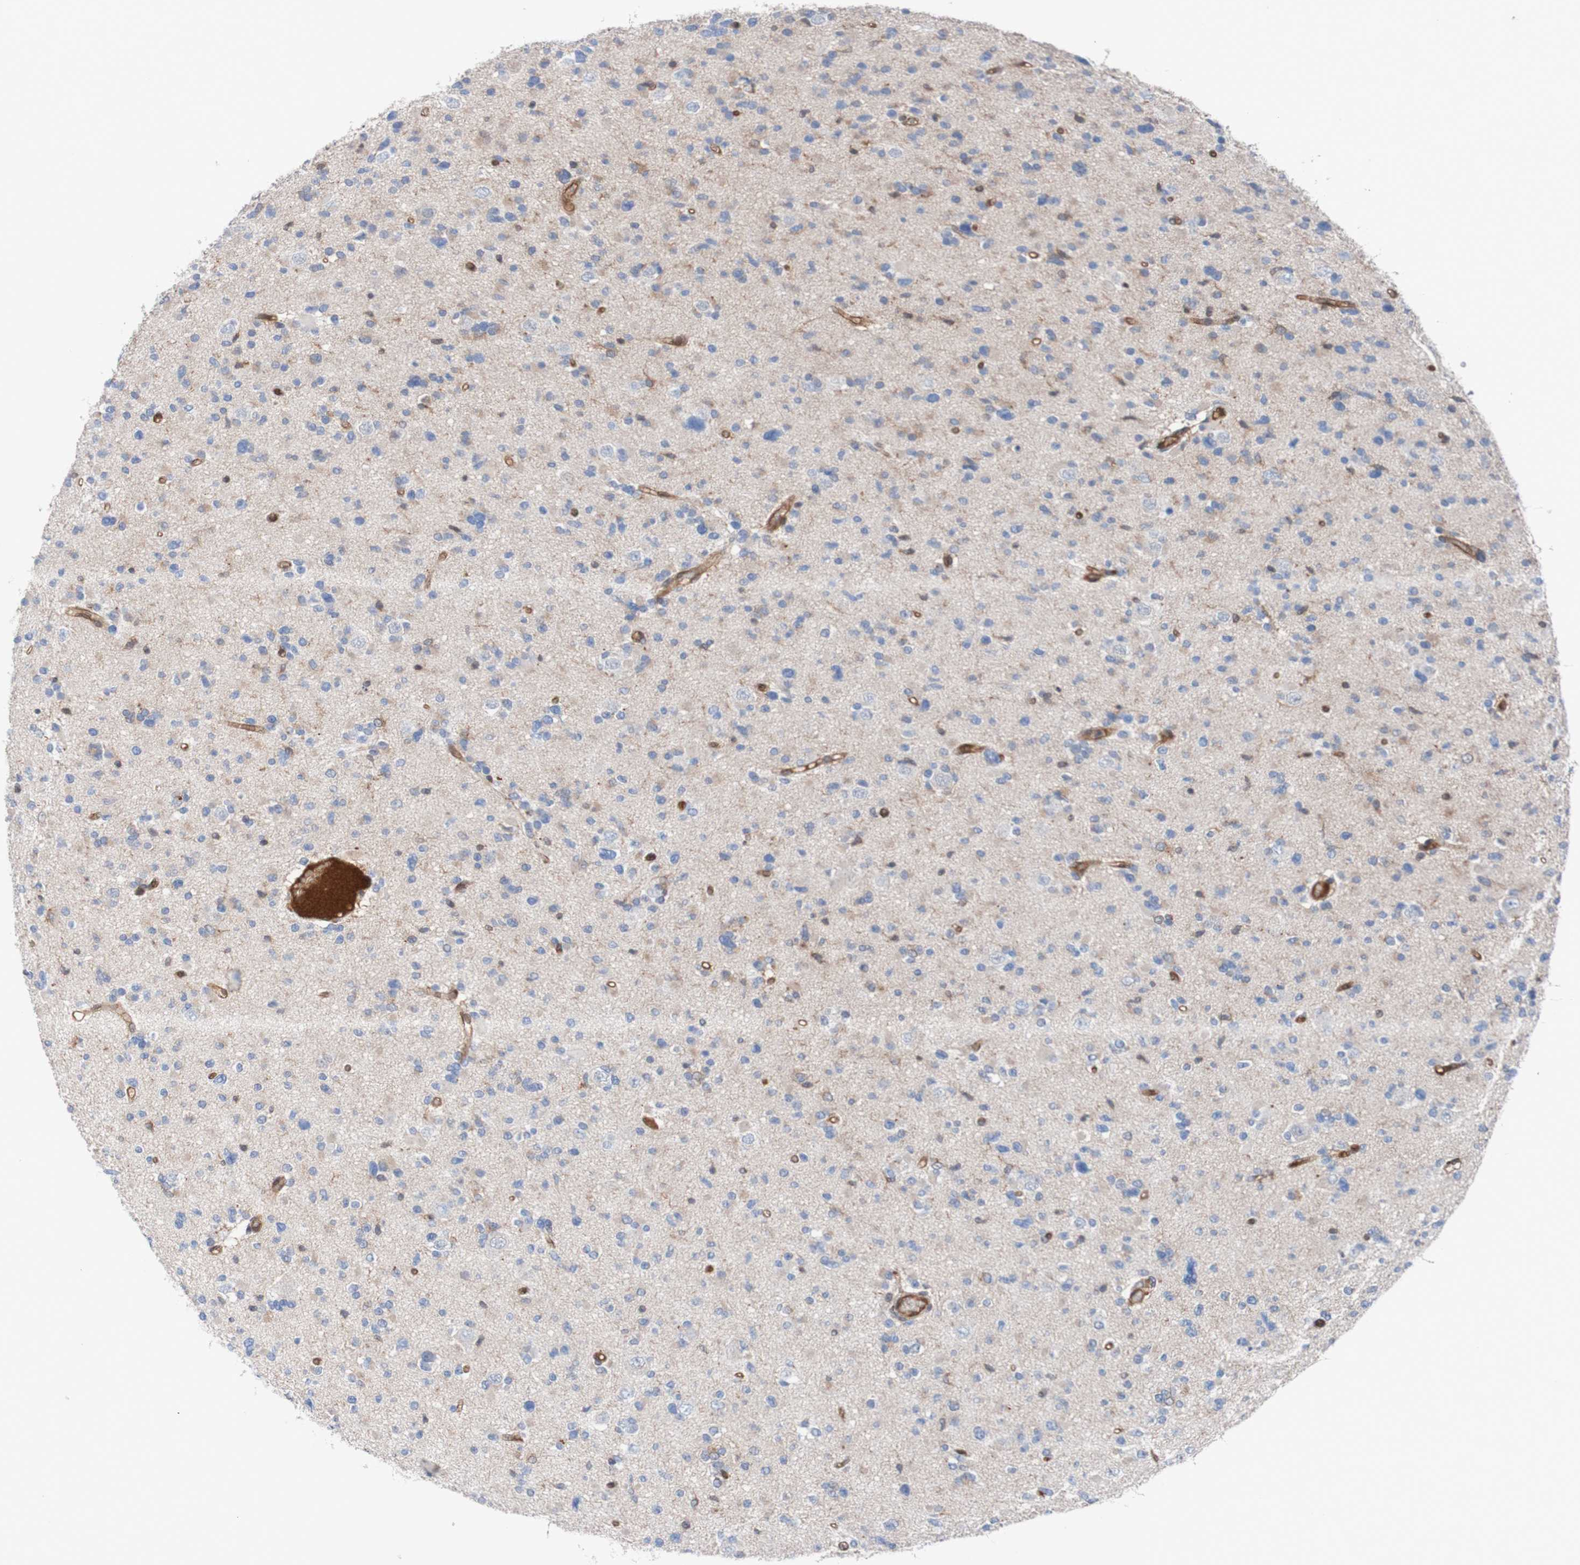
{"staining": {"intensity": "negative", "quantity": "none", "location": "none"}, "tissue": "glioma", "cell_type": "Tumor cells", "image_type": "cancer", "snomed": [{"axis": "morphology", "description": "Glioma, malignant, Low grade"}, {"axis": "topography", "description": "Brain"}], "caption": "This photomicrograph is of glioma stained with IHC to label a protein in brown with the nuclei are counter-stained blue. There is no expression in tumor cells.", "gene": "RIGI", "patient": {"sex": "female", "age": 22}}